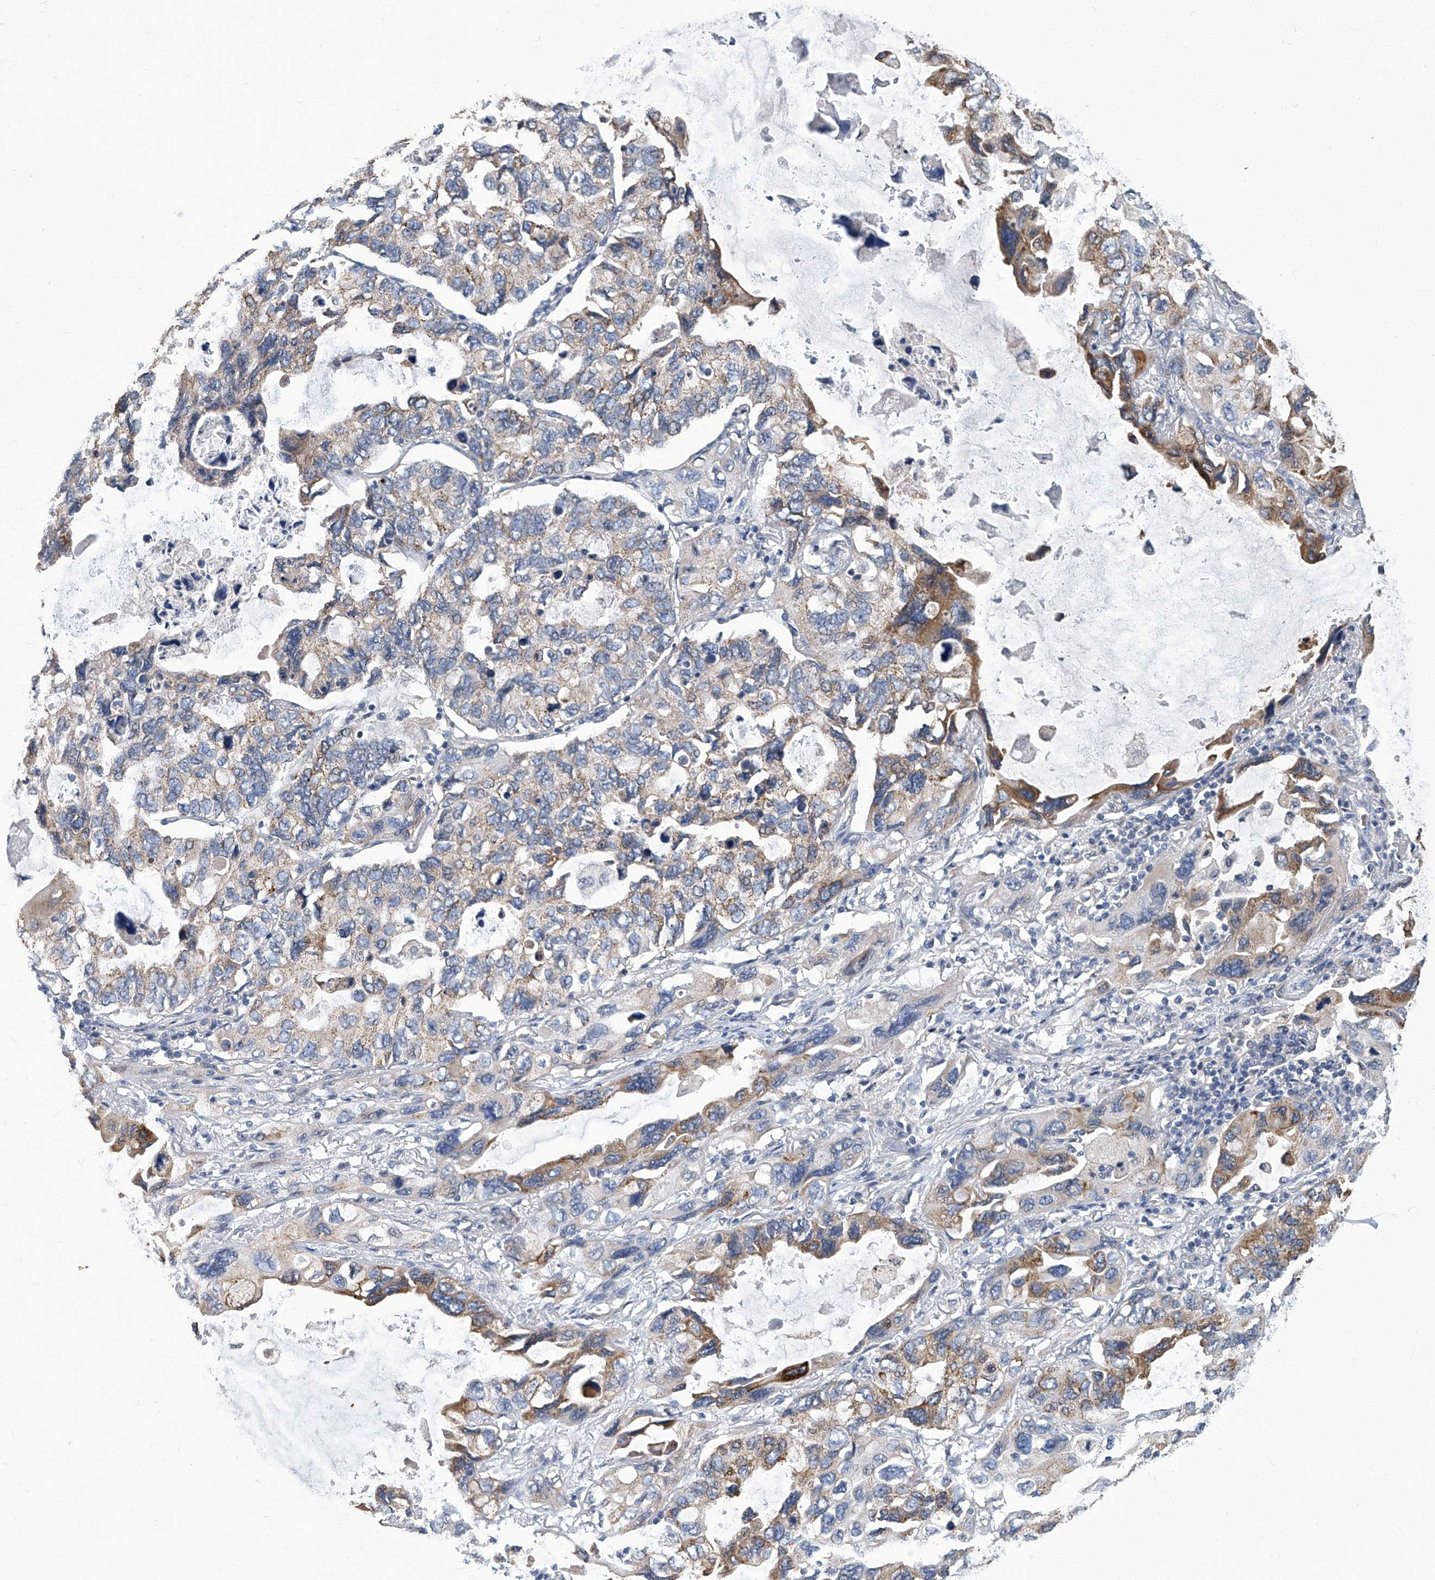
{"staining": {"intensity": "moderate", "quantity": "25%-75%", "location": "cytoplasmic/membranous"}, "tissue": "lung cancer", "cell_type": "Tumor cells", "image_type": "cancer", "snomed": [{"axis": "morphology", "description": "Squamous cell carcinoma, NOS"}, {"axis": "topography", "description": "Lung"}], "caption": "Immunohistochemical staining of lung cancer exhibits moderate cytoplasmic/membranous protein expression in approximately 25%-75% of tumor cells.", "gene": "TGFBR1", "patient": {"sex": "female", "age": 73}}